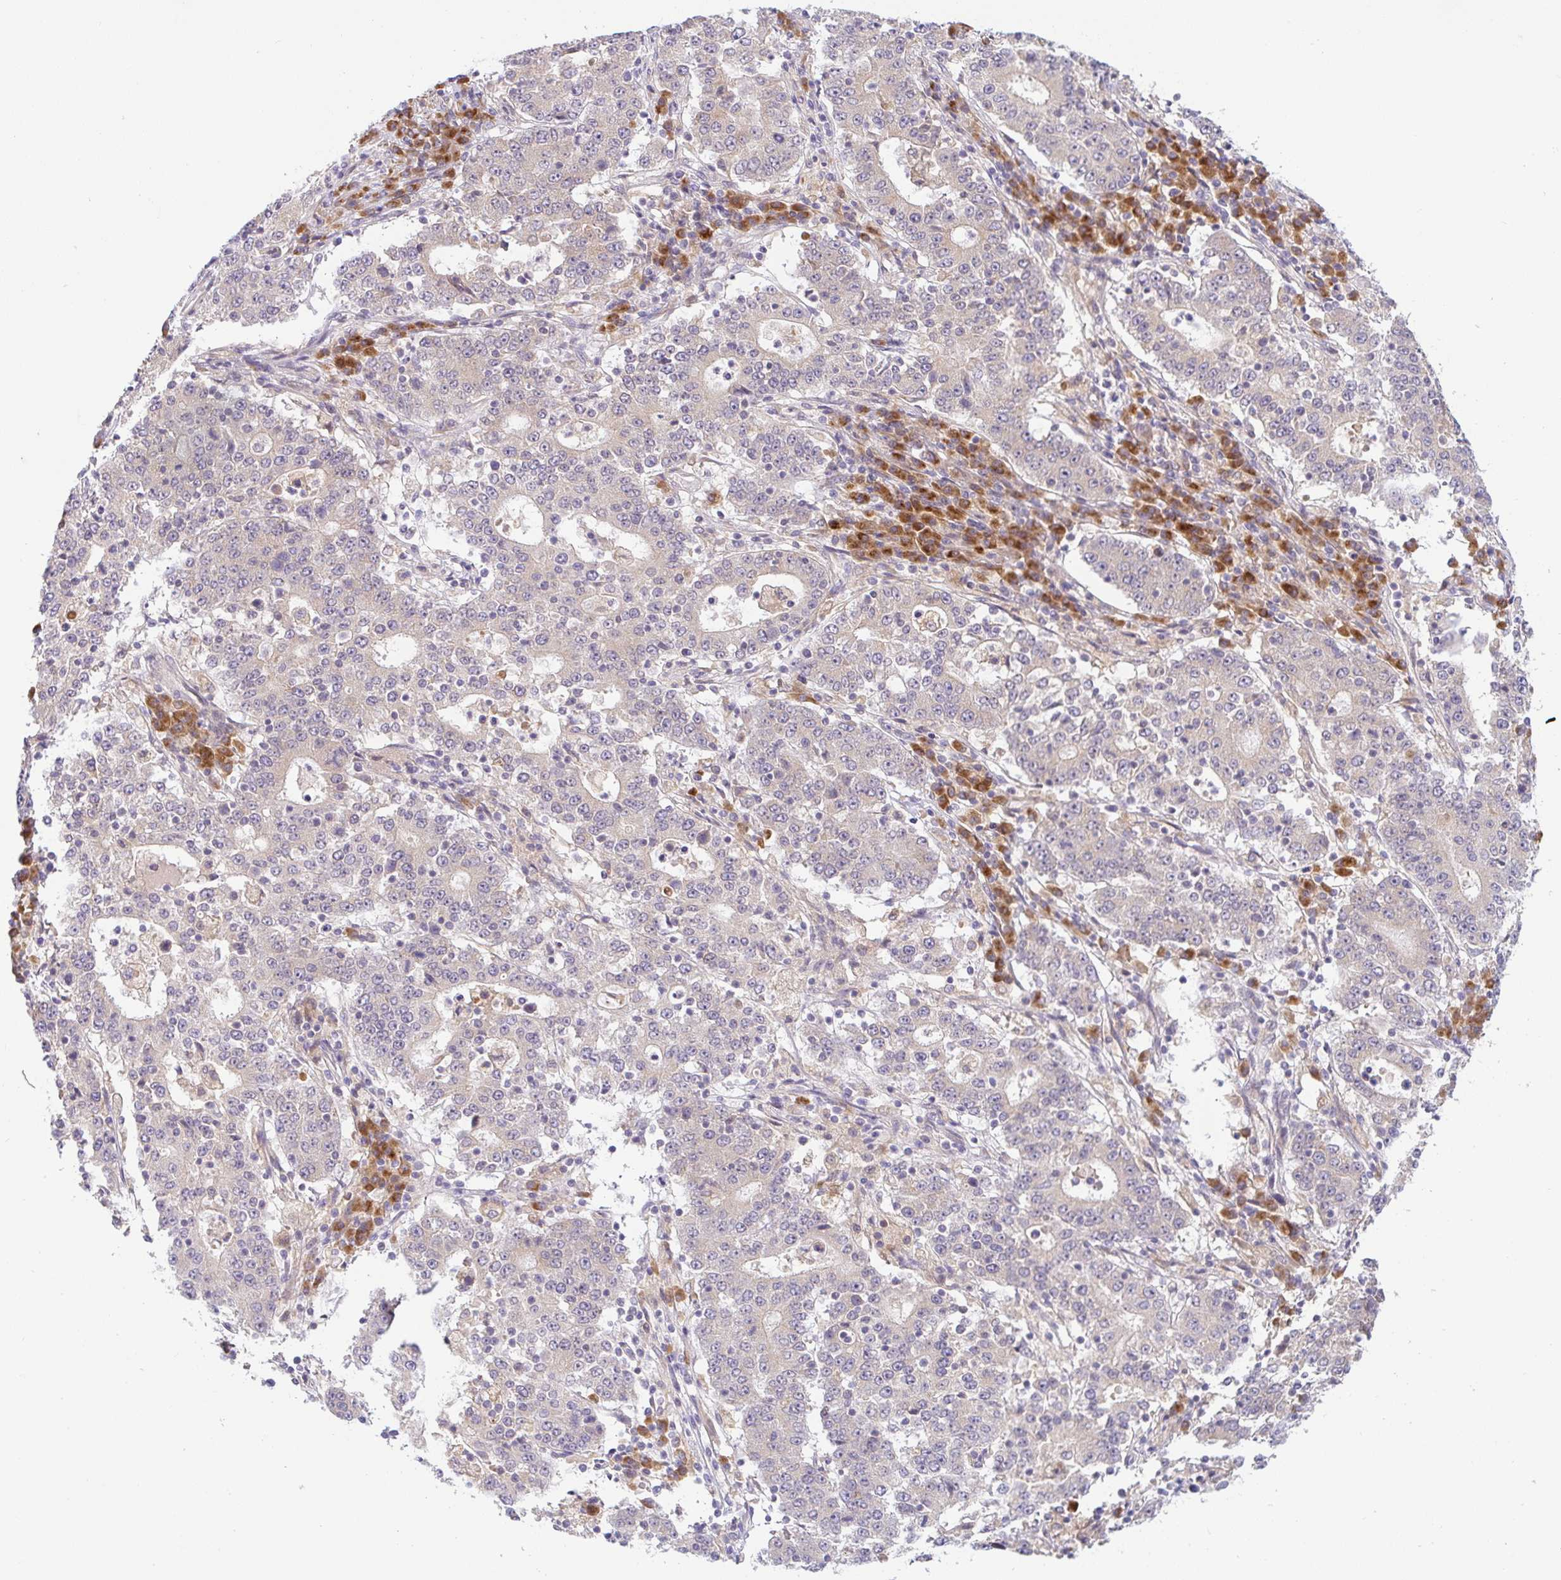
{"staining": {"intensity": "negative", "quantity": "none", "location": "none"}, "tissue": "stomach cancer", "cell_type": "Tumor cells", "image_type": "cancer", "snomed": [{"axis": "morphology", "description": "Adenocarcinoma, NOS"}, {"axis": "topography", "description": "Stomach"}], "caption": "Immunohistochemical staining of stomach adenocarcinoma reveals no significant expression in tumor cells. (DAB (3,3'-diaminobenzidine) IHC with hematoxylin counter stain).", "gene": "DERL2", "patient": {"sex": "male", "age": 59}}